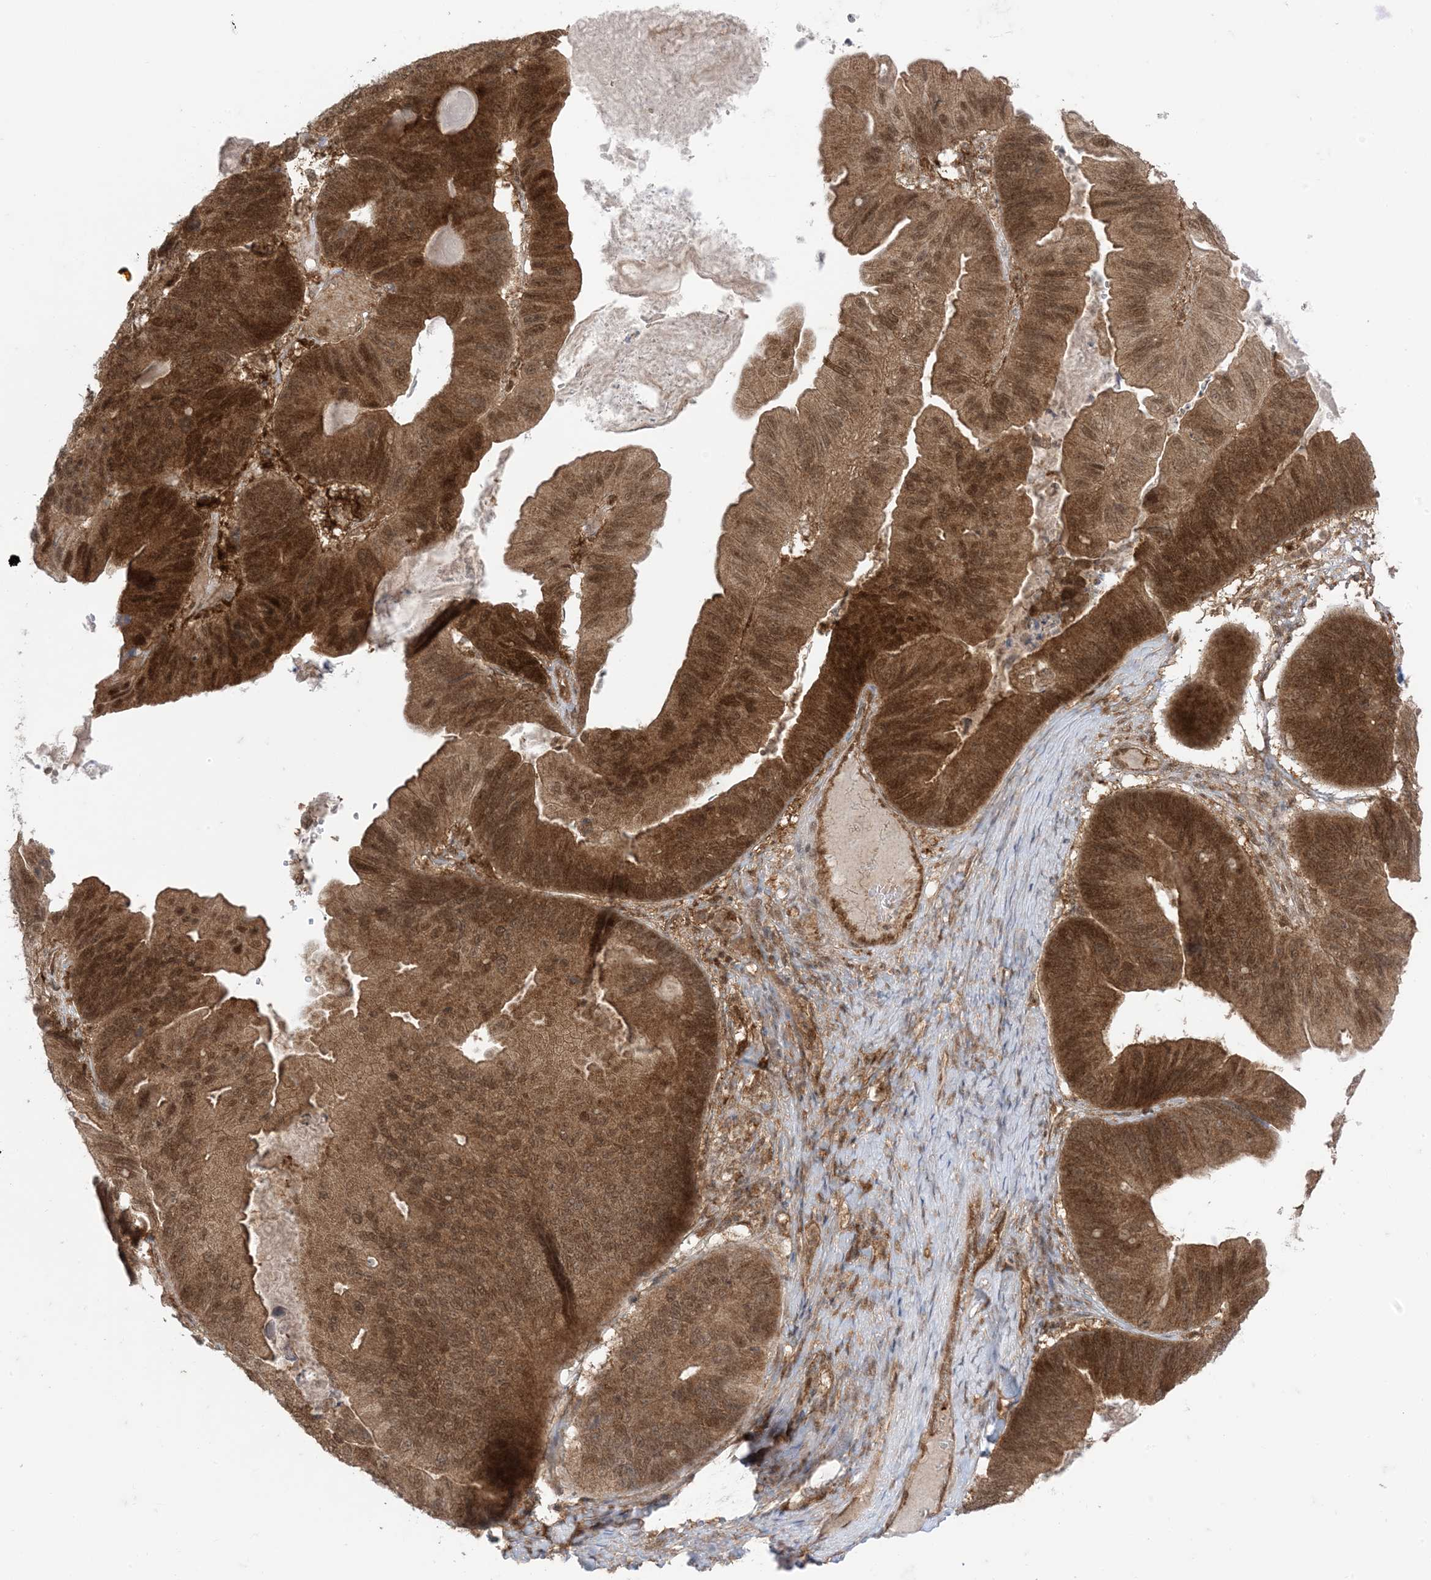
{"staining": {"intensity": "strong", "quantity": ">75%", "location": "cytoplasmic/membranous,nuclear"}, "tissue": "ovarian cancer", "cell_type": "Tumor cells", "image_type": "cancer", "snomed": [{"axis": "morphology", "description": "Cystadenocarcinoma, mucinous, NOS"}, {"axis": "topography", "description": "Ovary"}], "caption": "Protein staining shows strong cytoplasmic/membranous and nuclear staining in approximately >75% of tumor cells in mucinous cystadenocarcinoma (ovarian). (brown staining indicates protein expression, while blue staining denotes nuclei).", "gene": "PTPA", "patient": {"sex": "female", "age": 61}}